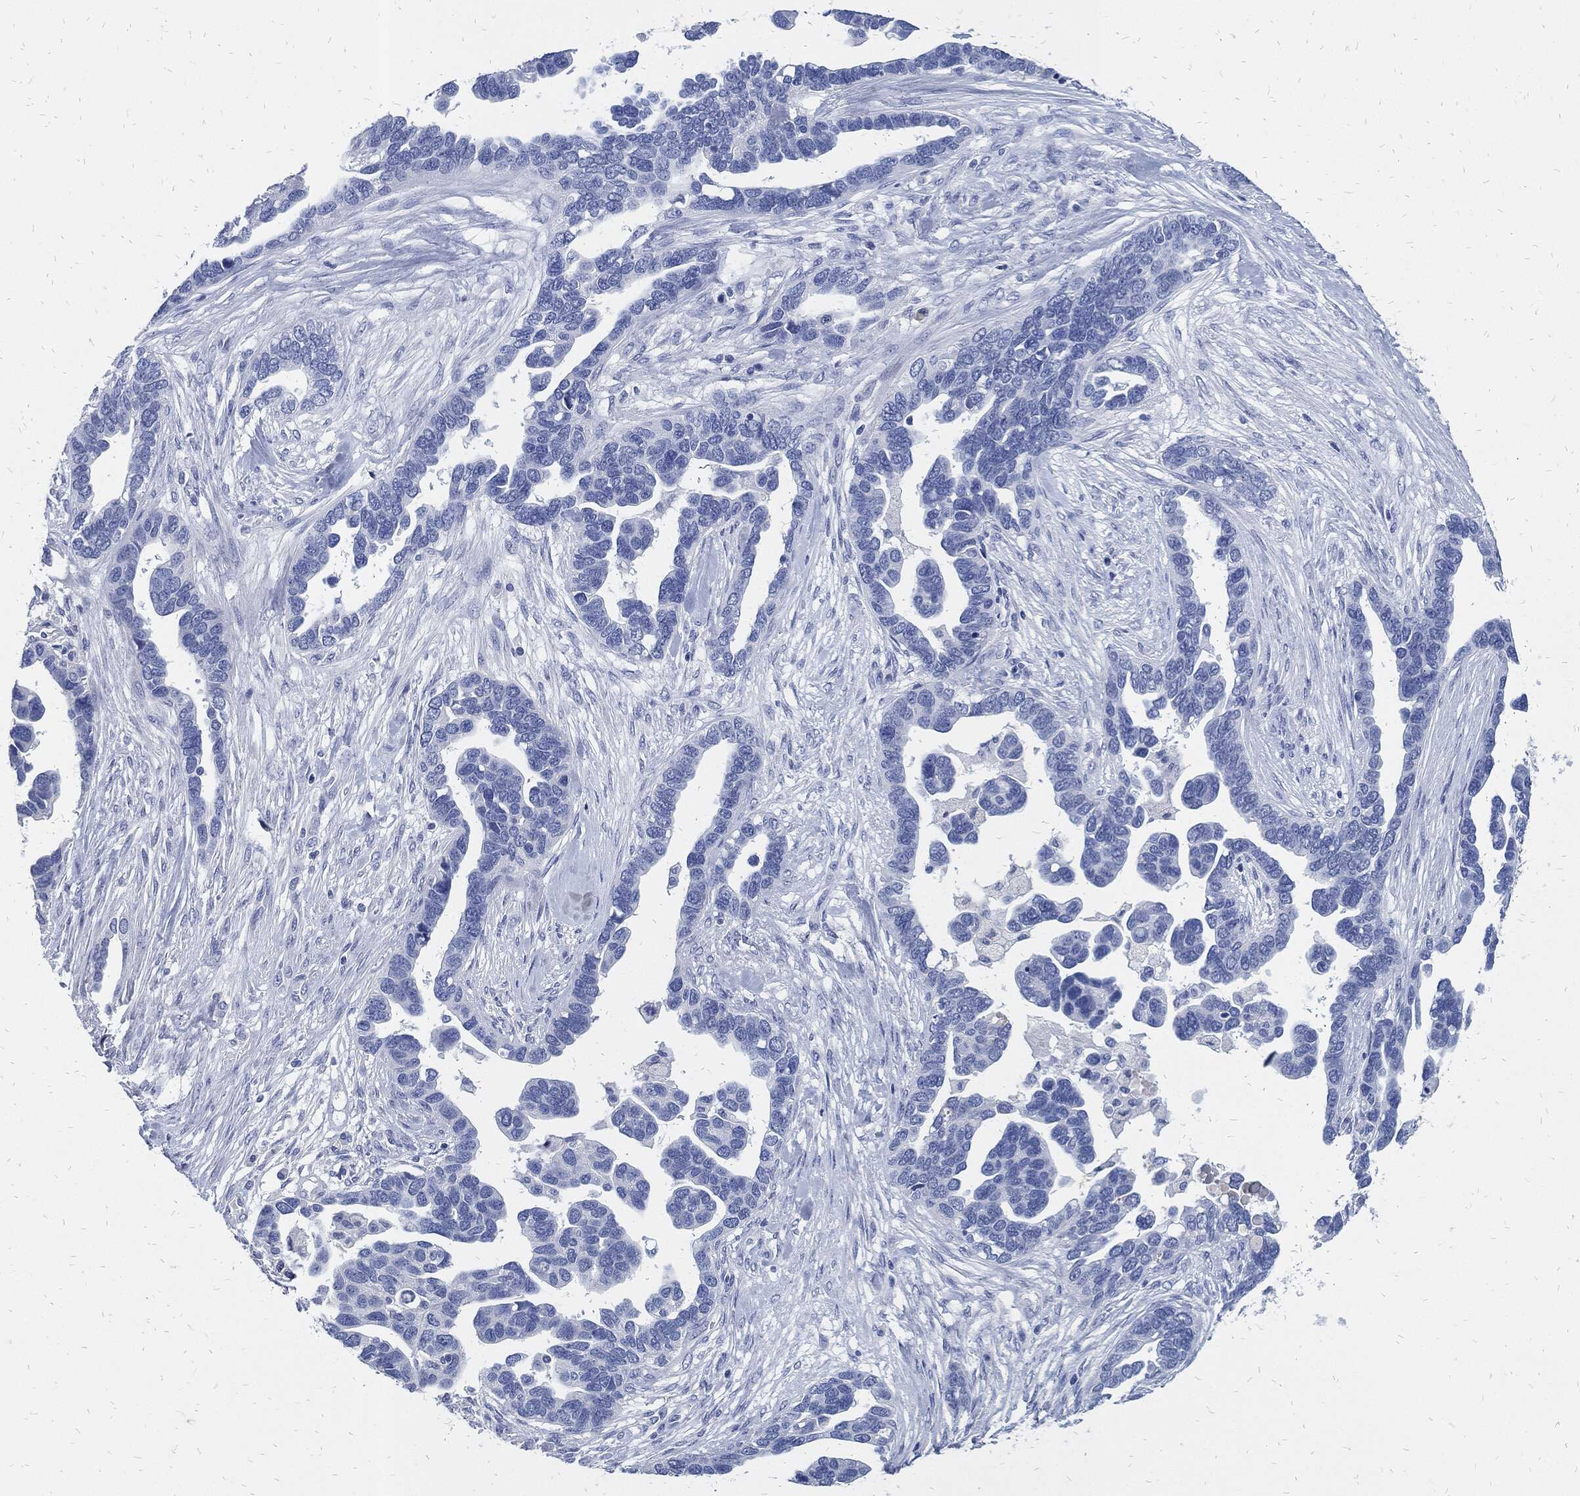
{"staining": {"intensity": "negative", "quantity": "none", "location": "none"}, "tissue": "ovarian cancer", "cell_type": "Tumor cells", "image_type": "cancer", "snomed": [{"axis": "morphology", "description": "Cystadenocarcinoma, serous, NOS"}, {"axis": "topography", "description": "Ovary"}], "caption": "Immunohistochemistry (IHC) of human ovarian serous cystadenocarcinoma shows no positivity in tumor cells. (DAB (3,3'-diaminobenzidine) IHC with hematoxylin counter stain).", "gene": "FABP4", "patient": {"sex": "female", "age": 54}}